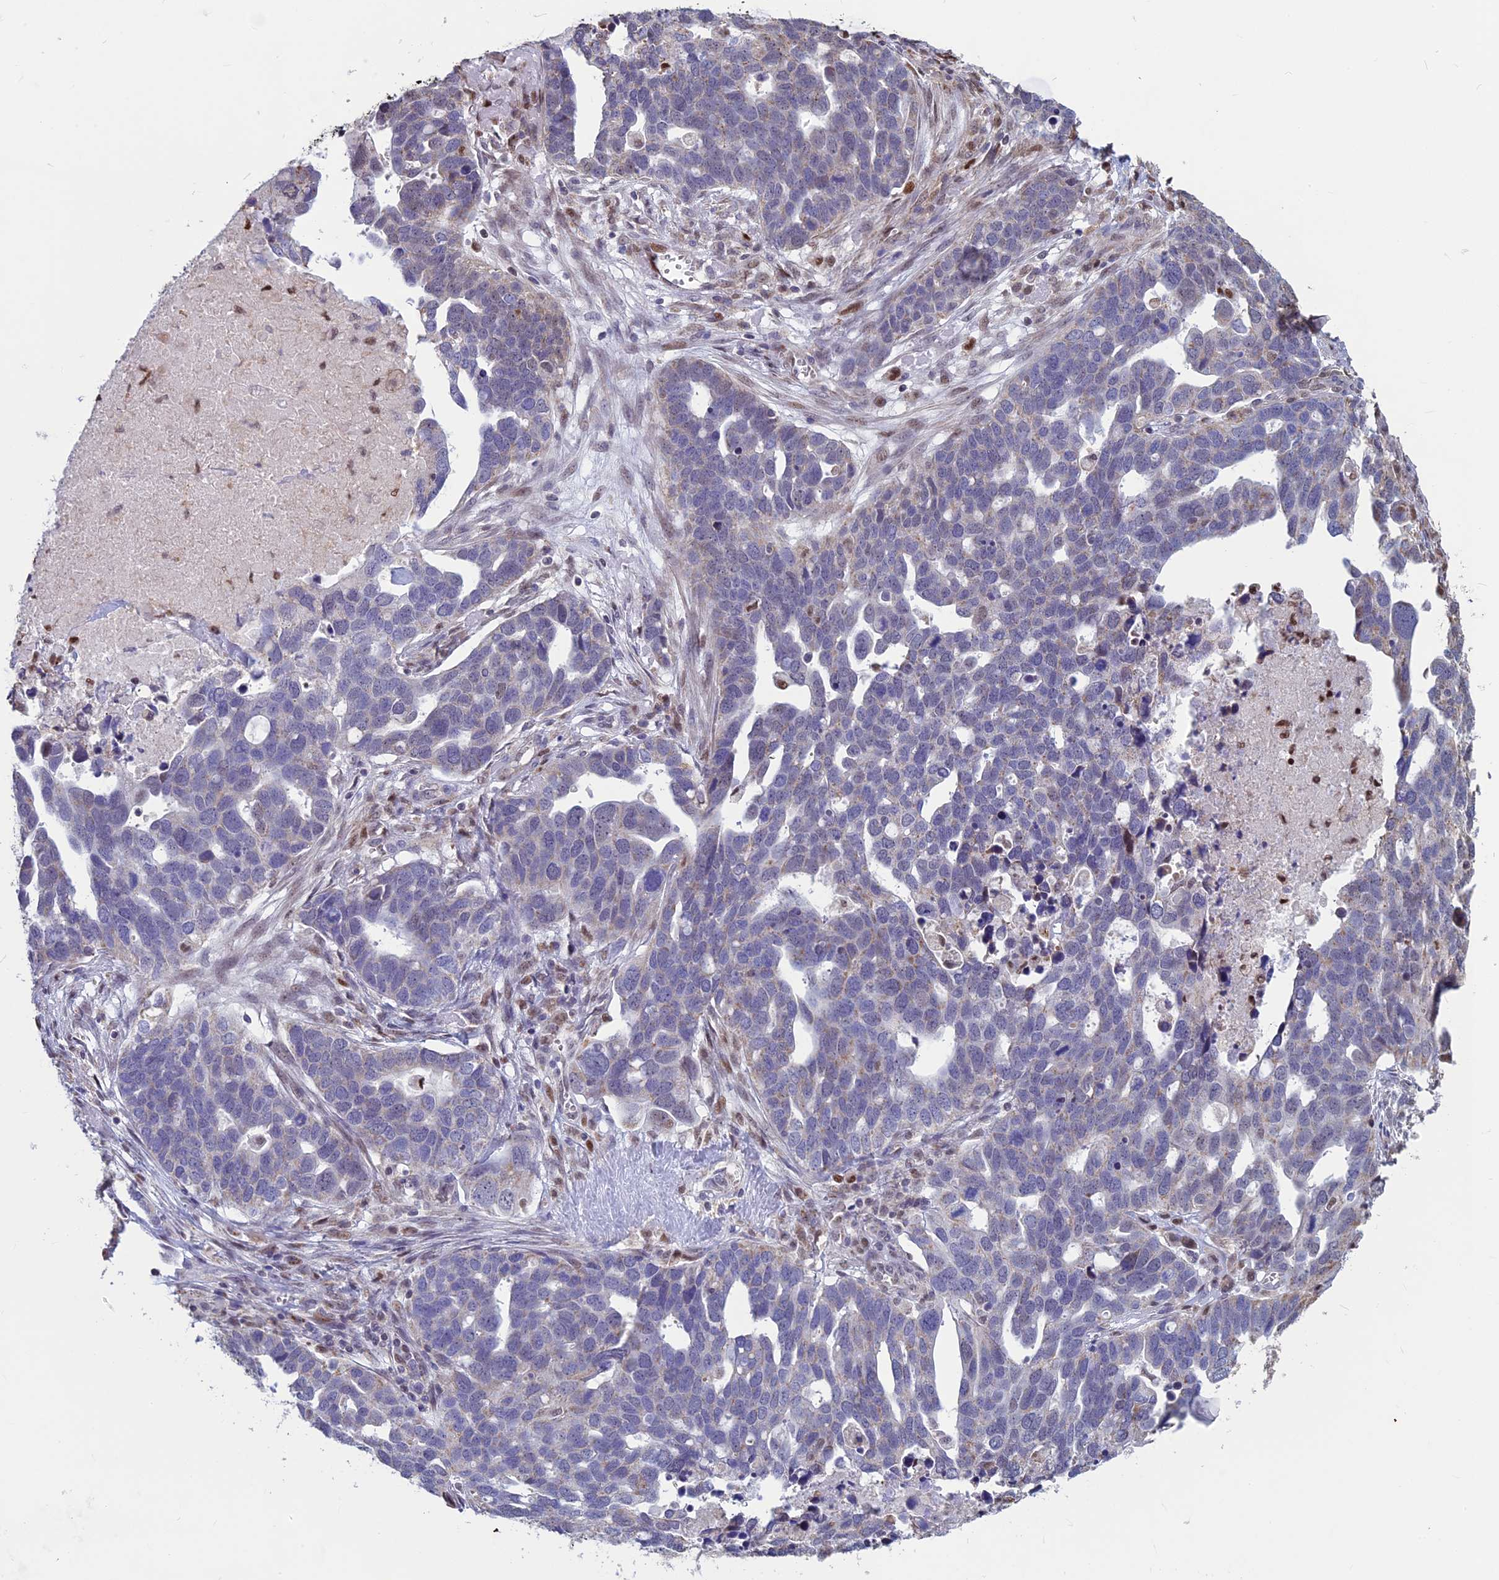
{"staining": {"intensity": "negative", "quantity": "none", "location": "none"}, "tissue": "ovarian cancer", "cell_type": "Tumor cells", "image_type": "cancer", "snomed": [{"axis": "morphology", "description": "Cystadenocarcinoma, serous, NOS"}, {"axis": "topography", "description": "Ovary"}], "caption": "Immunohistochemistry of human ovarian cancer reveals no positivity in tumor cells.", "gene": "ACSS1", "patient": {"sex": "female", "age": 54}}